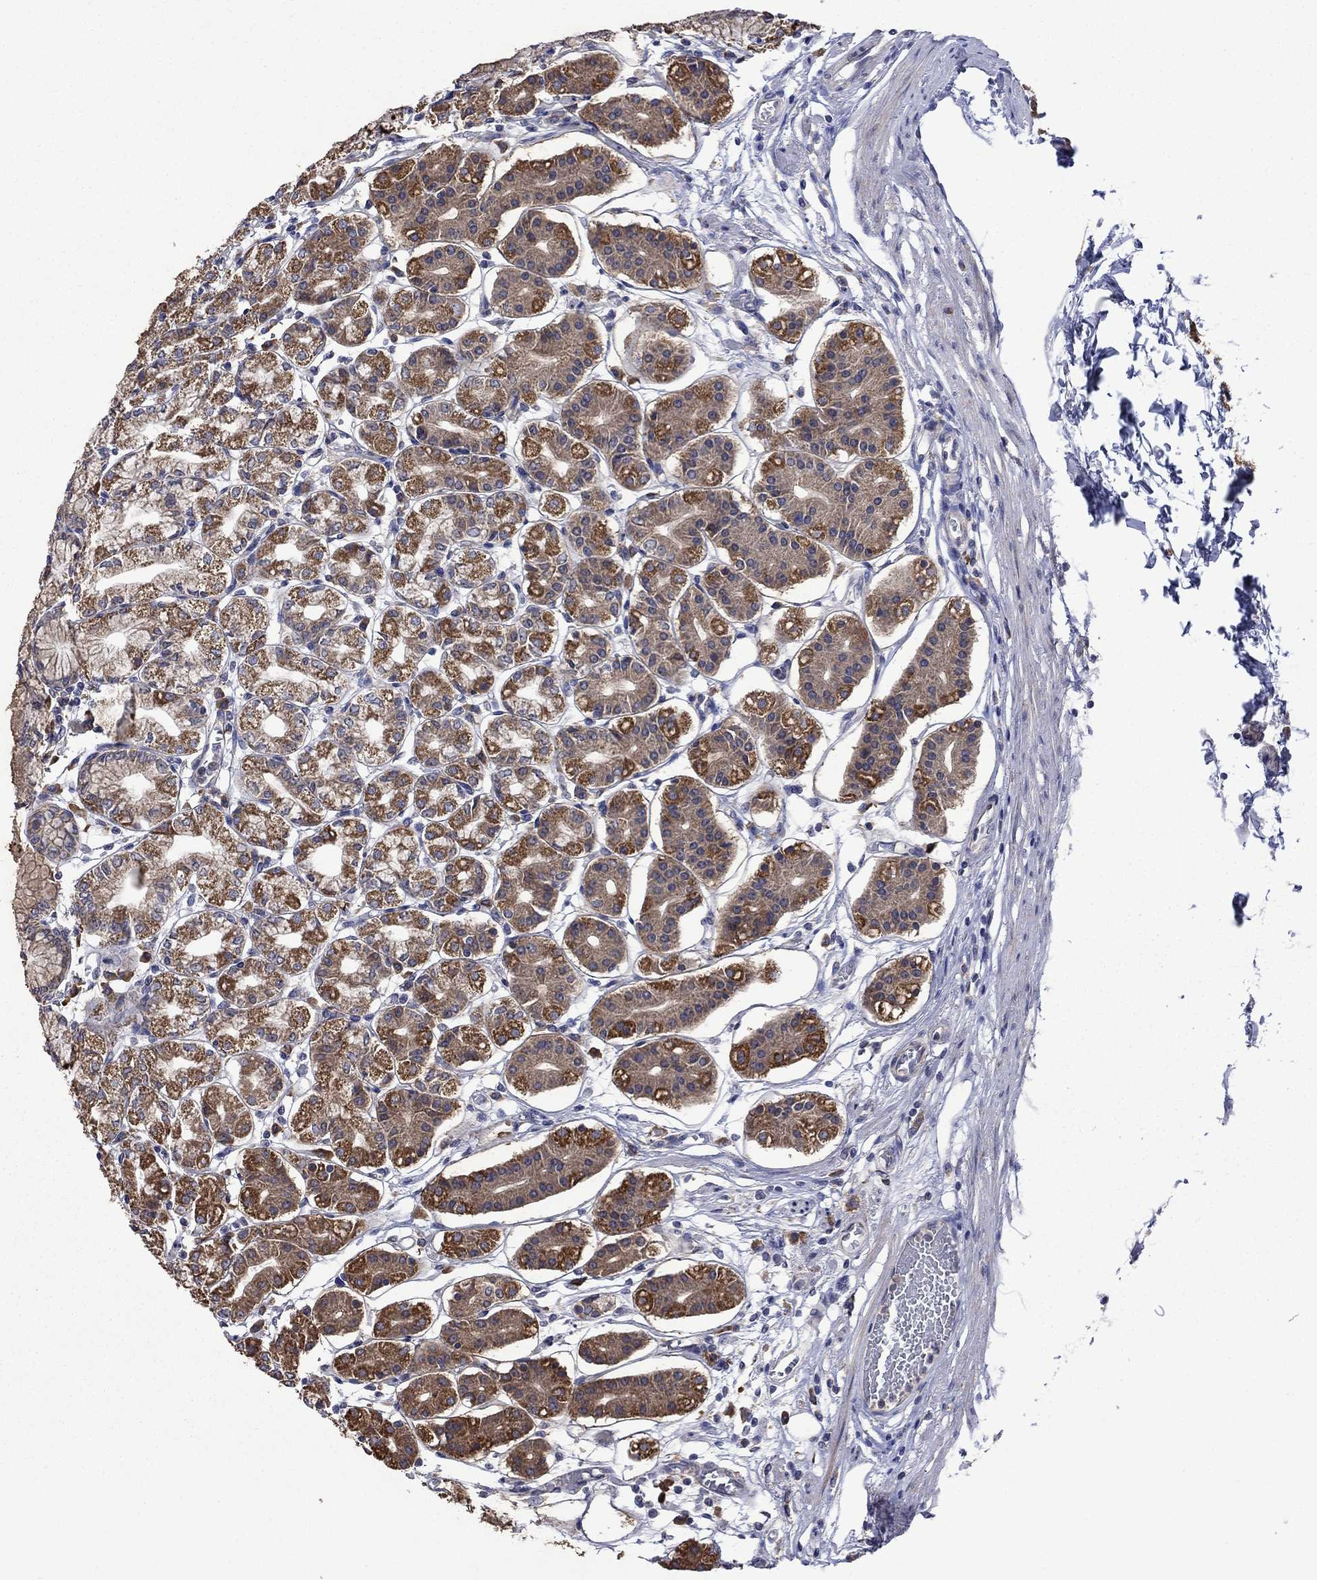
{"staining": {"intensity": "strong", "quantity": "25%-75%", "location": "cytoplasmic/membranous"}, "tissue": "stomach", "cell_type": "Glandular cells", "image_type": "normal", "snomed": [{"axis": "morphology", "description": "Normal tissue, NOS"}, {"axis": "topography", "description": "Skeletal muscle"}, {"axis": "topography", "description": "Stomach"}], "caption": "An immunohistochemistry photomicrograph of unremarkable tissue is shown. Protein staining in brown highlights strong cytoplasmic/membranous positivity in stomach within glandular cells. The protein is shown in brown color, while the nuclei are stained blue.", "gene": "FURIN", "patient": {"sex": "female", "age": 57}}